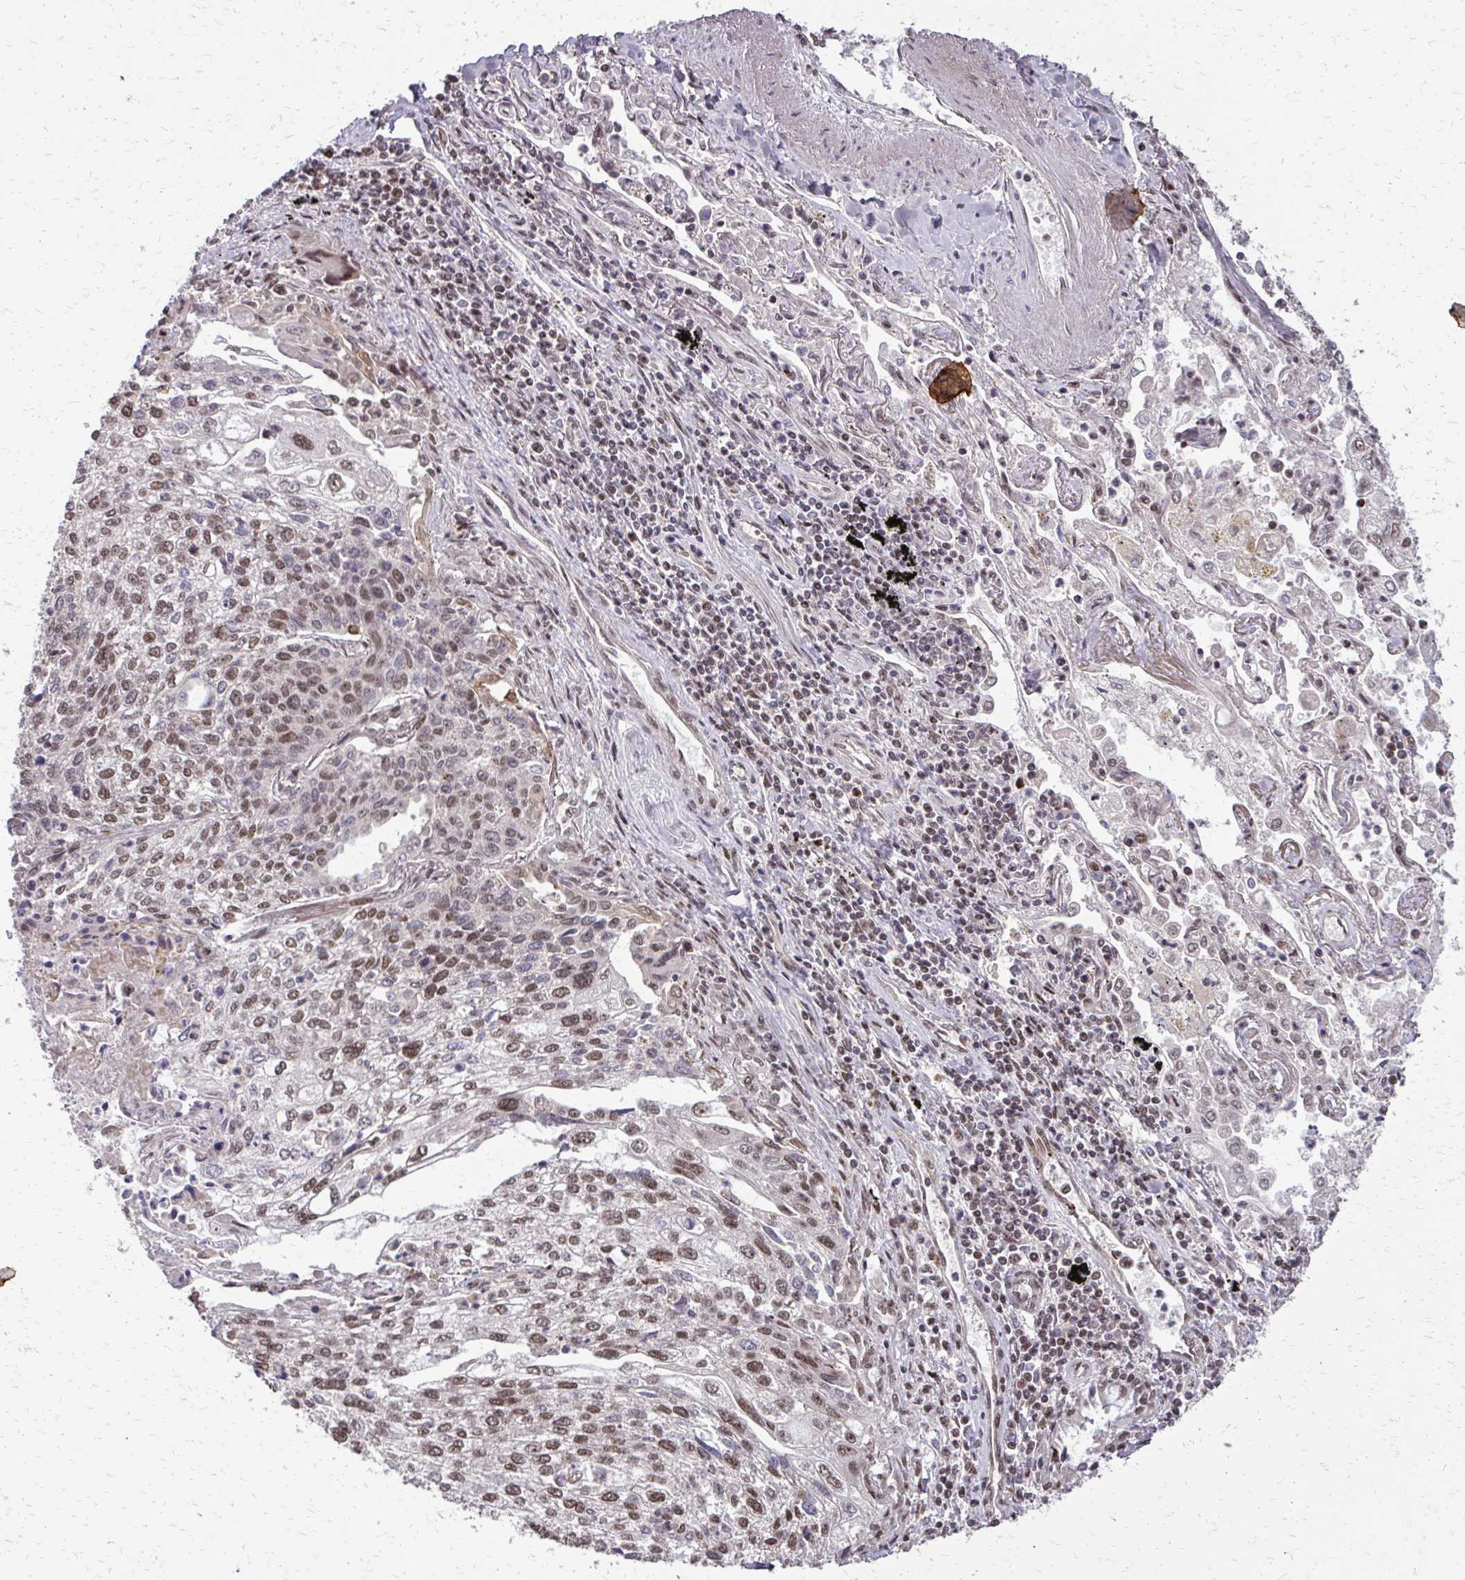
{"staining": {"intensity": "moderate", "quantity": ">75%", "location": "nuclear"}, "tissue": "lung cancer", "cell_type": "Tumor cells", "image_type": "cancer", "snomed": [{"axis": "morphology", "description": "Squamous cell carcinoma, NOS"}, {"axis": "topography", "description": "Lung"}], "caption": "IHC image of lung cancer stained for a protein (brown), which reveals medium levels of moderate nuclear positivity in about >75% of tumor cells.", "gene": "SS18", "patient": {"sex": "male", "age": 74}}